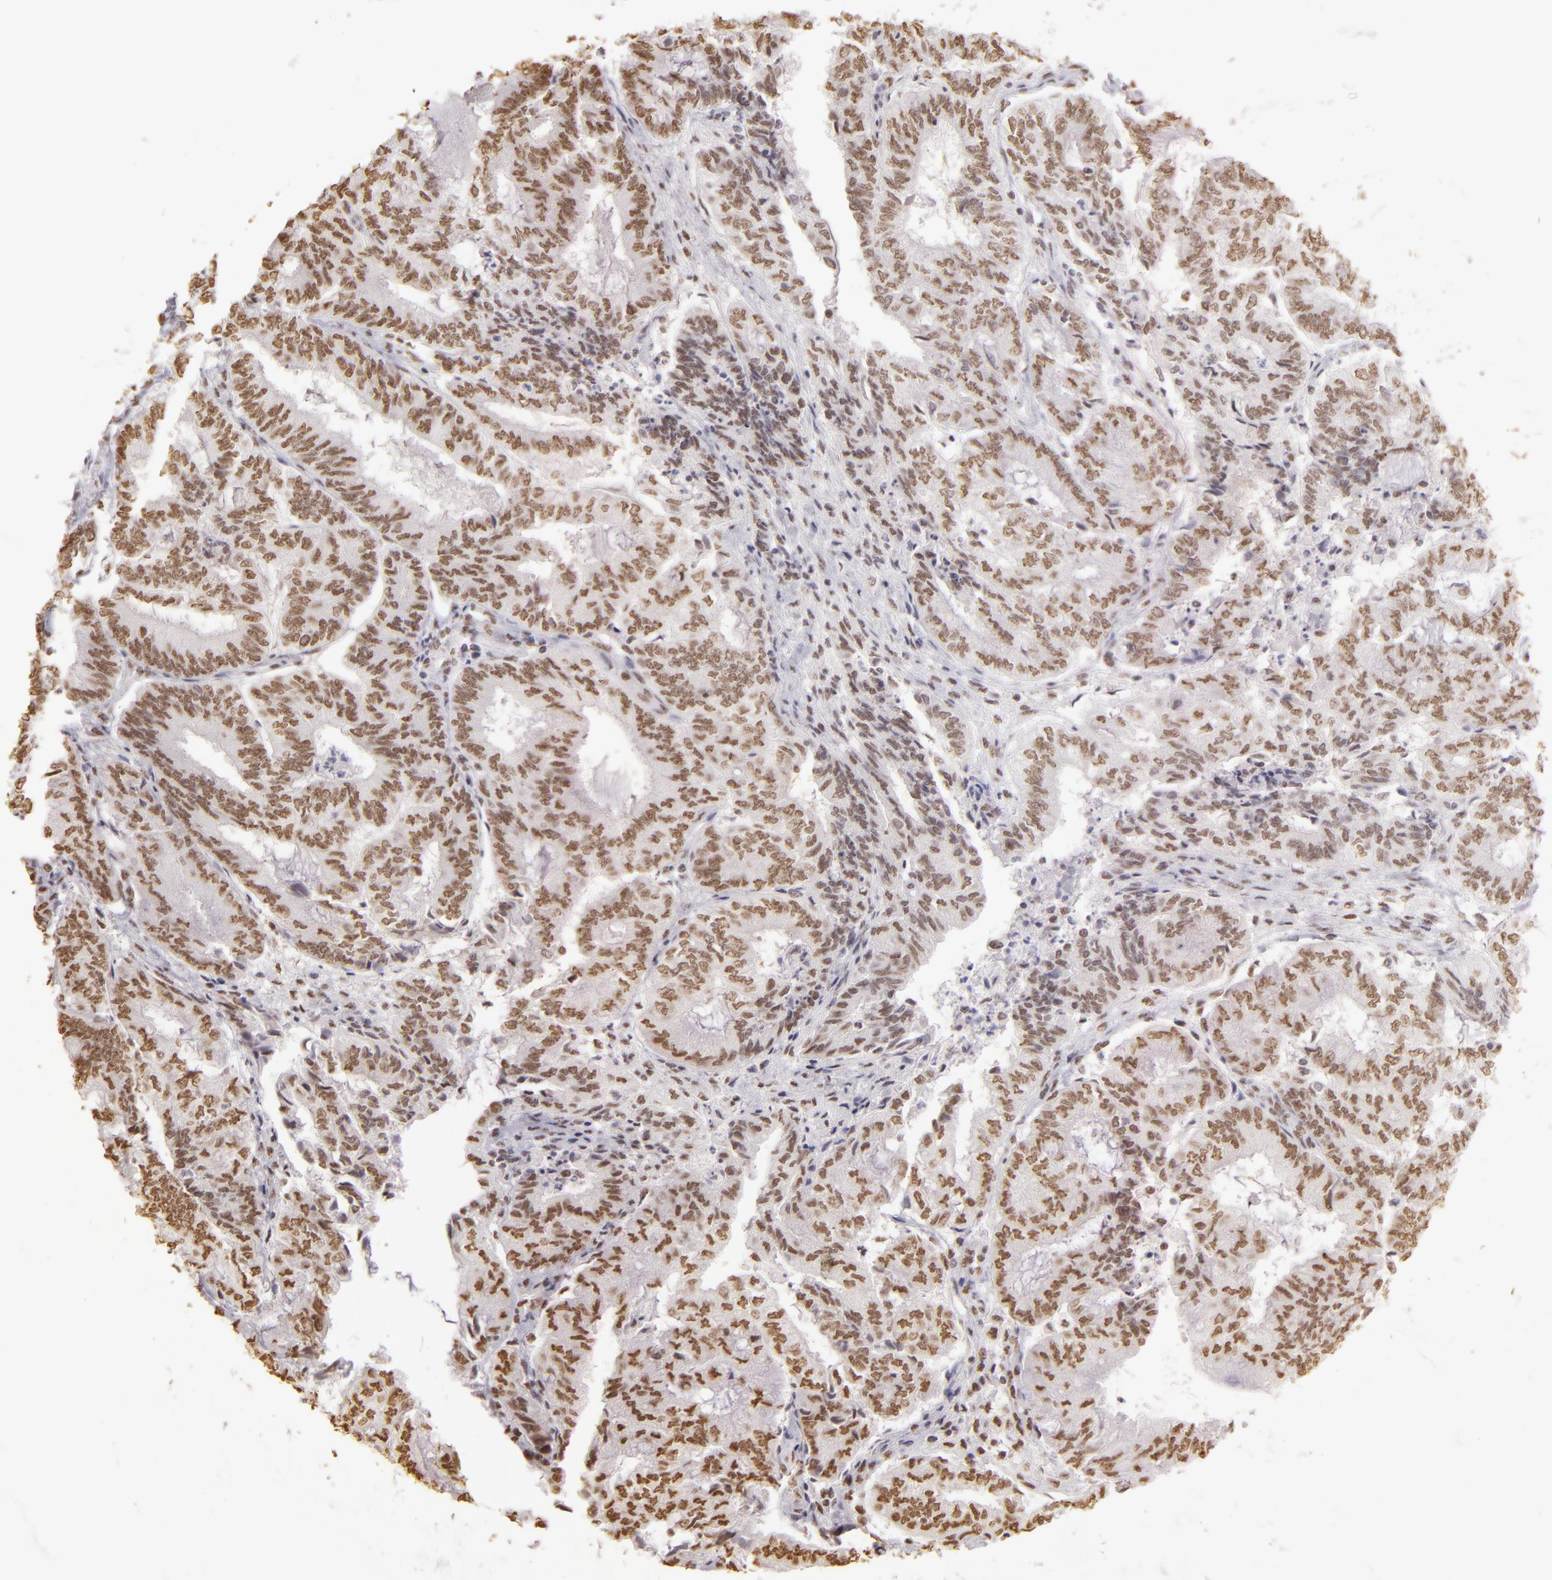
{"staining": {"intensity": "moderate", "quantity": ">75%", "location": "nuclear"}, "tissue": "endometrial cancer", "cell_type": "Tumor cells", "image_type": "cancer", "snomed": [{"axis": "morphology", "description": "Adenocarcinoma, NOS"}, {"axis": "topography", "description": "Endometrium"}], "caption": "About >75% of tumor cells in endometrial adenocarcinoma reveal moderate nuclear protein expression as visualized by brown immunohistochemical staining.", "gene": "PAPOLA", "patient": {"sex": "female", "age": 59}}